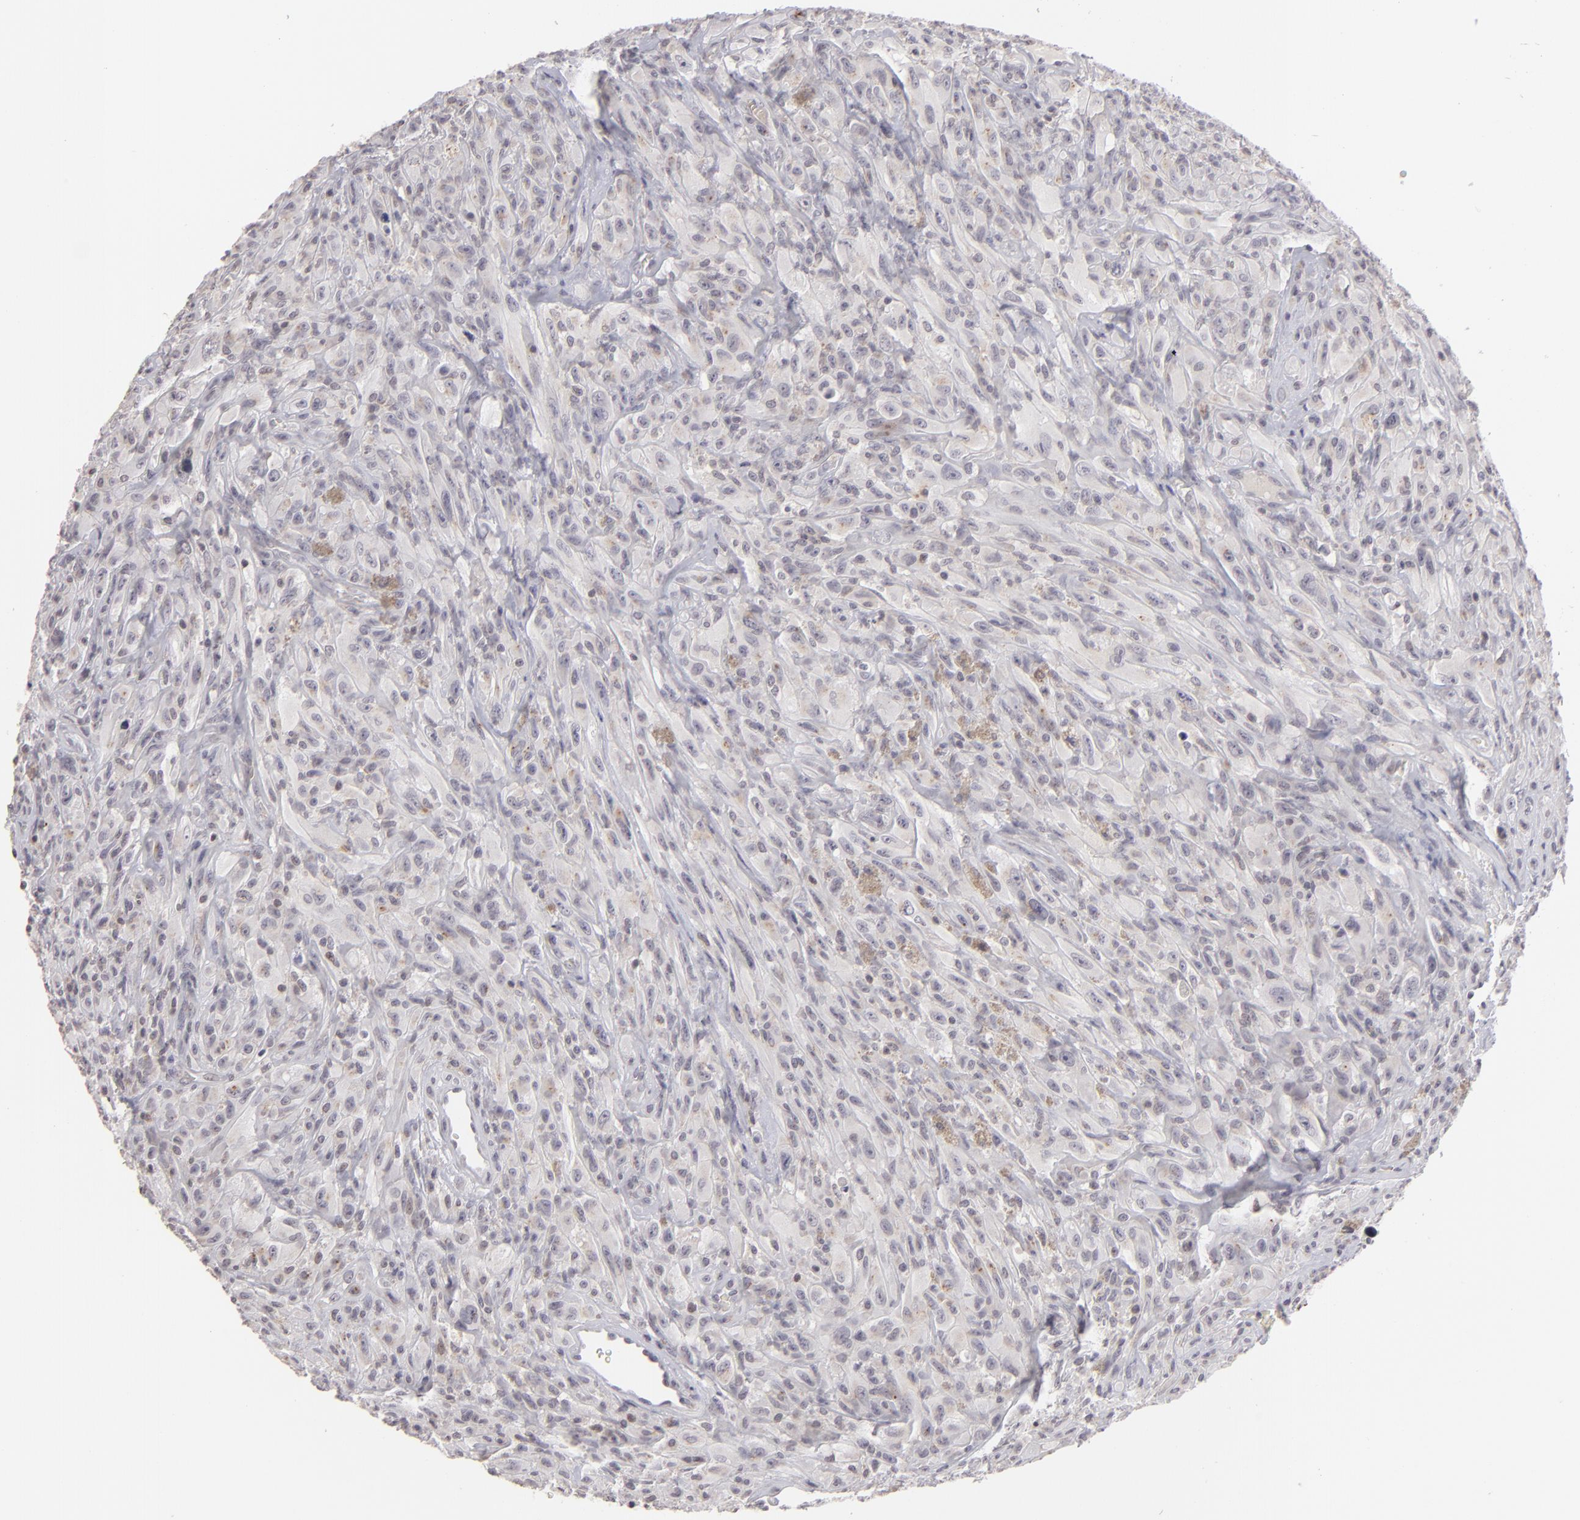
{"staining": {"intensity": "negative", "quantity": "none", "location": "none"}, "tissue": "glioma", "cell_type": "Tumor cells", "image_type": "cancer", "snomed": [{"axis": "morphology", "description": "Glioma, malignant, High grade"}, {"axis": "topography", "description": "Brain"}], "caption": "Immunohistochemical staining of malignant high-grade glioma demonstrates no significant expression in tumor cells.", "gene": "CLDN2", "patient": {"sex": "male", "age": 48}}